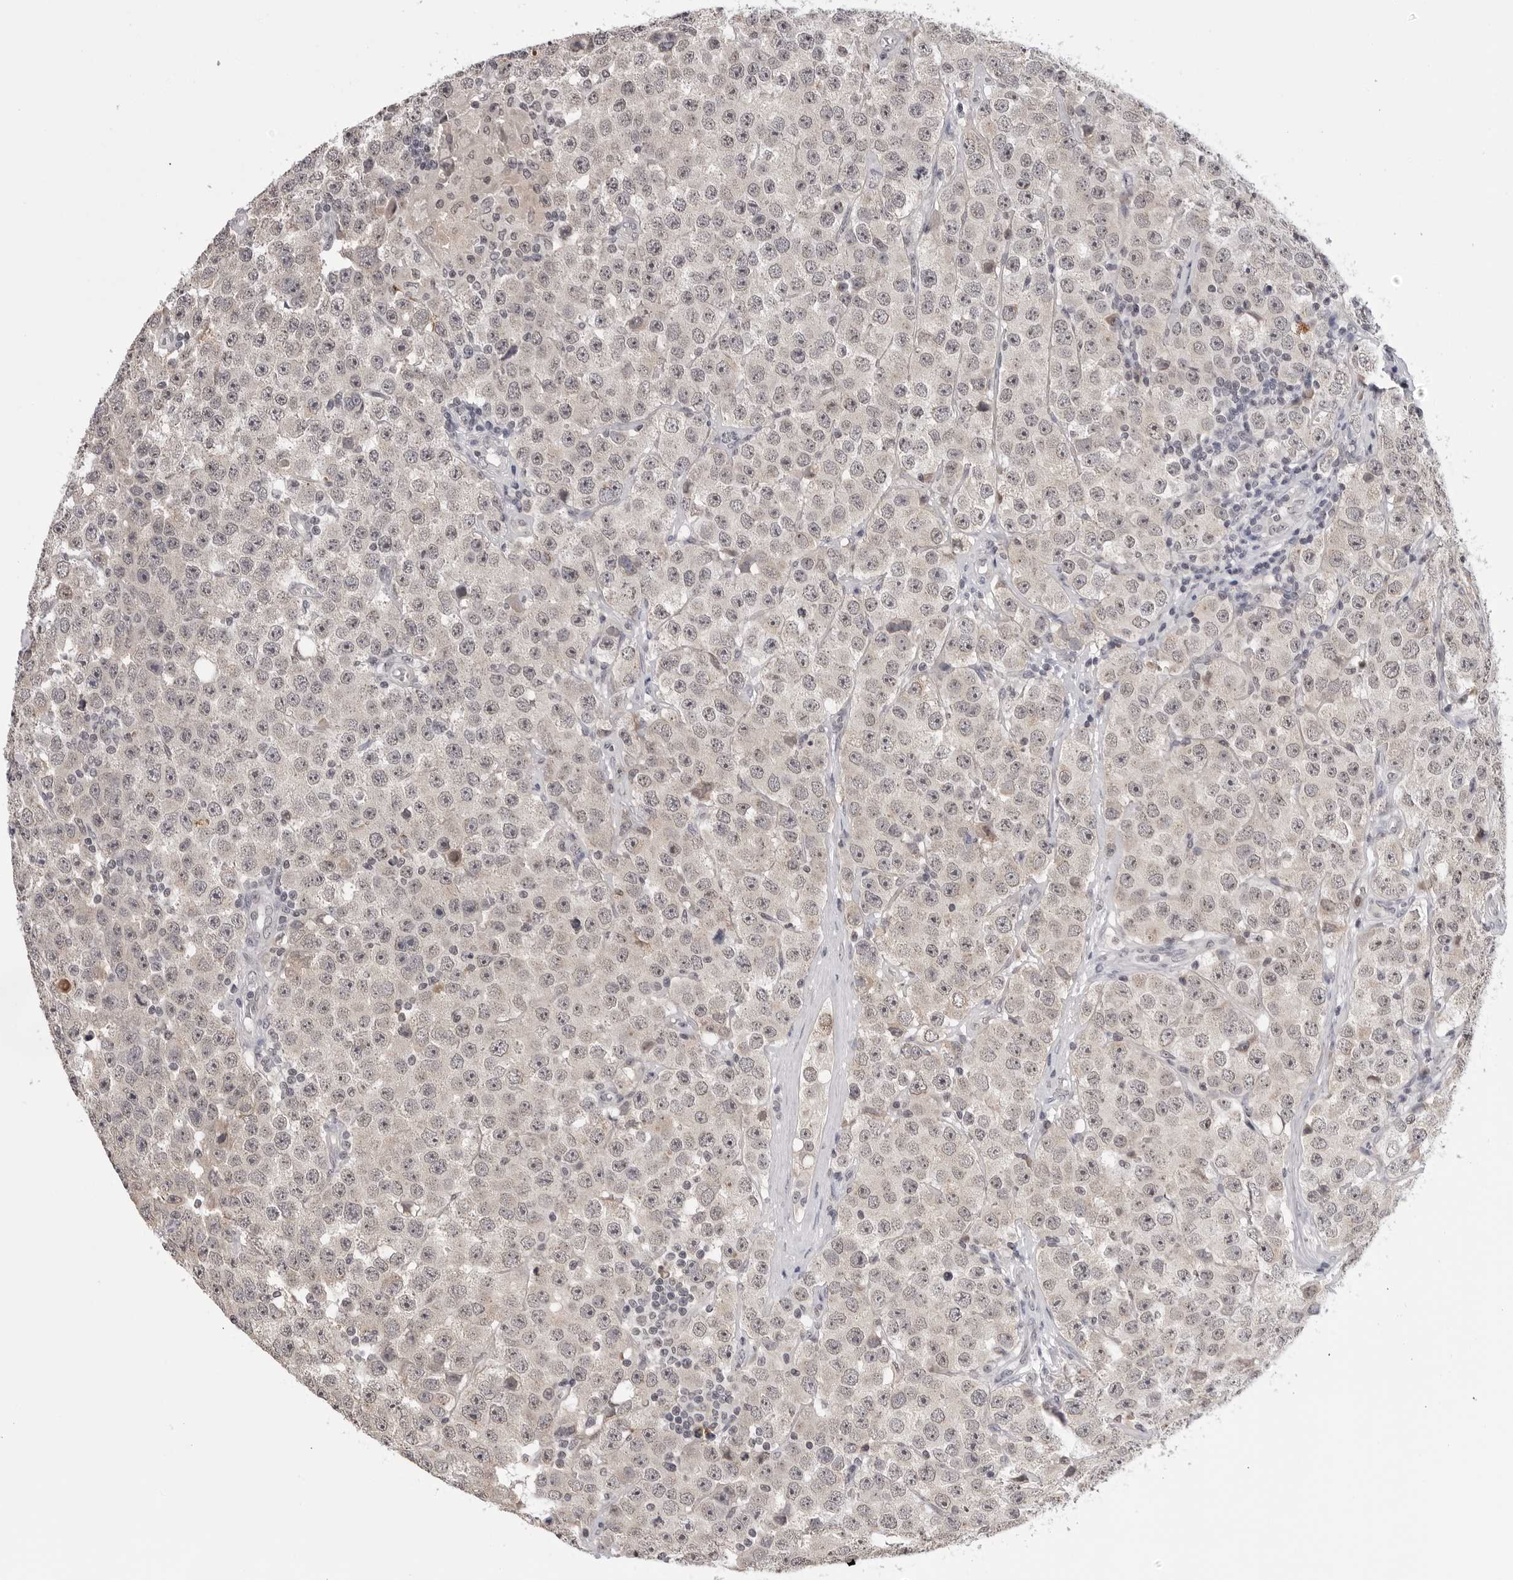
{"staining": {"intensity": "negative", "quantity": "none", "location": "none"}, "tissue": "testis cancer", "cell_type": "Tumor cells", "image_type": "cancer", "snomed": [{"axis": "morphology", "description": "Seminoma, NOS"}, {"axis": "morphology", "description": "Carcinoma, Embryonal, NOS"}, {"axis": "topography", "description": "Testis"}], "caption": "Tumor cells show no significant protein staining in seminoma (testis).", "gene": "CDK20", "patient": {"sex": "male", "age": 28}}